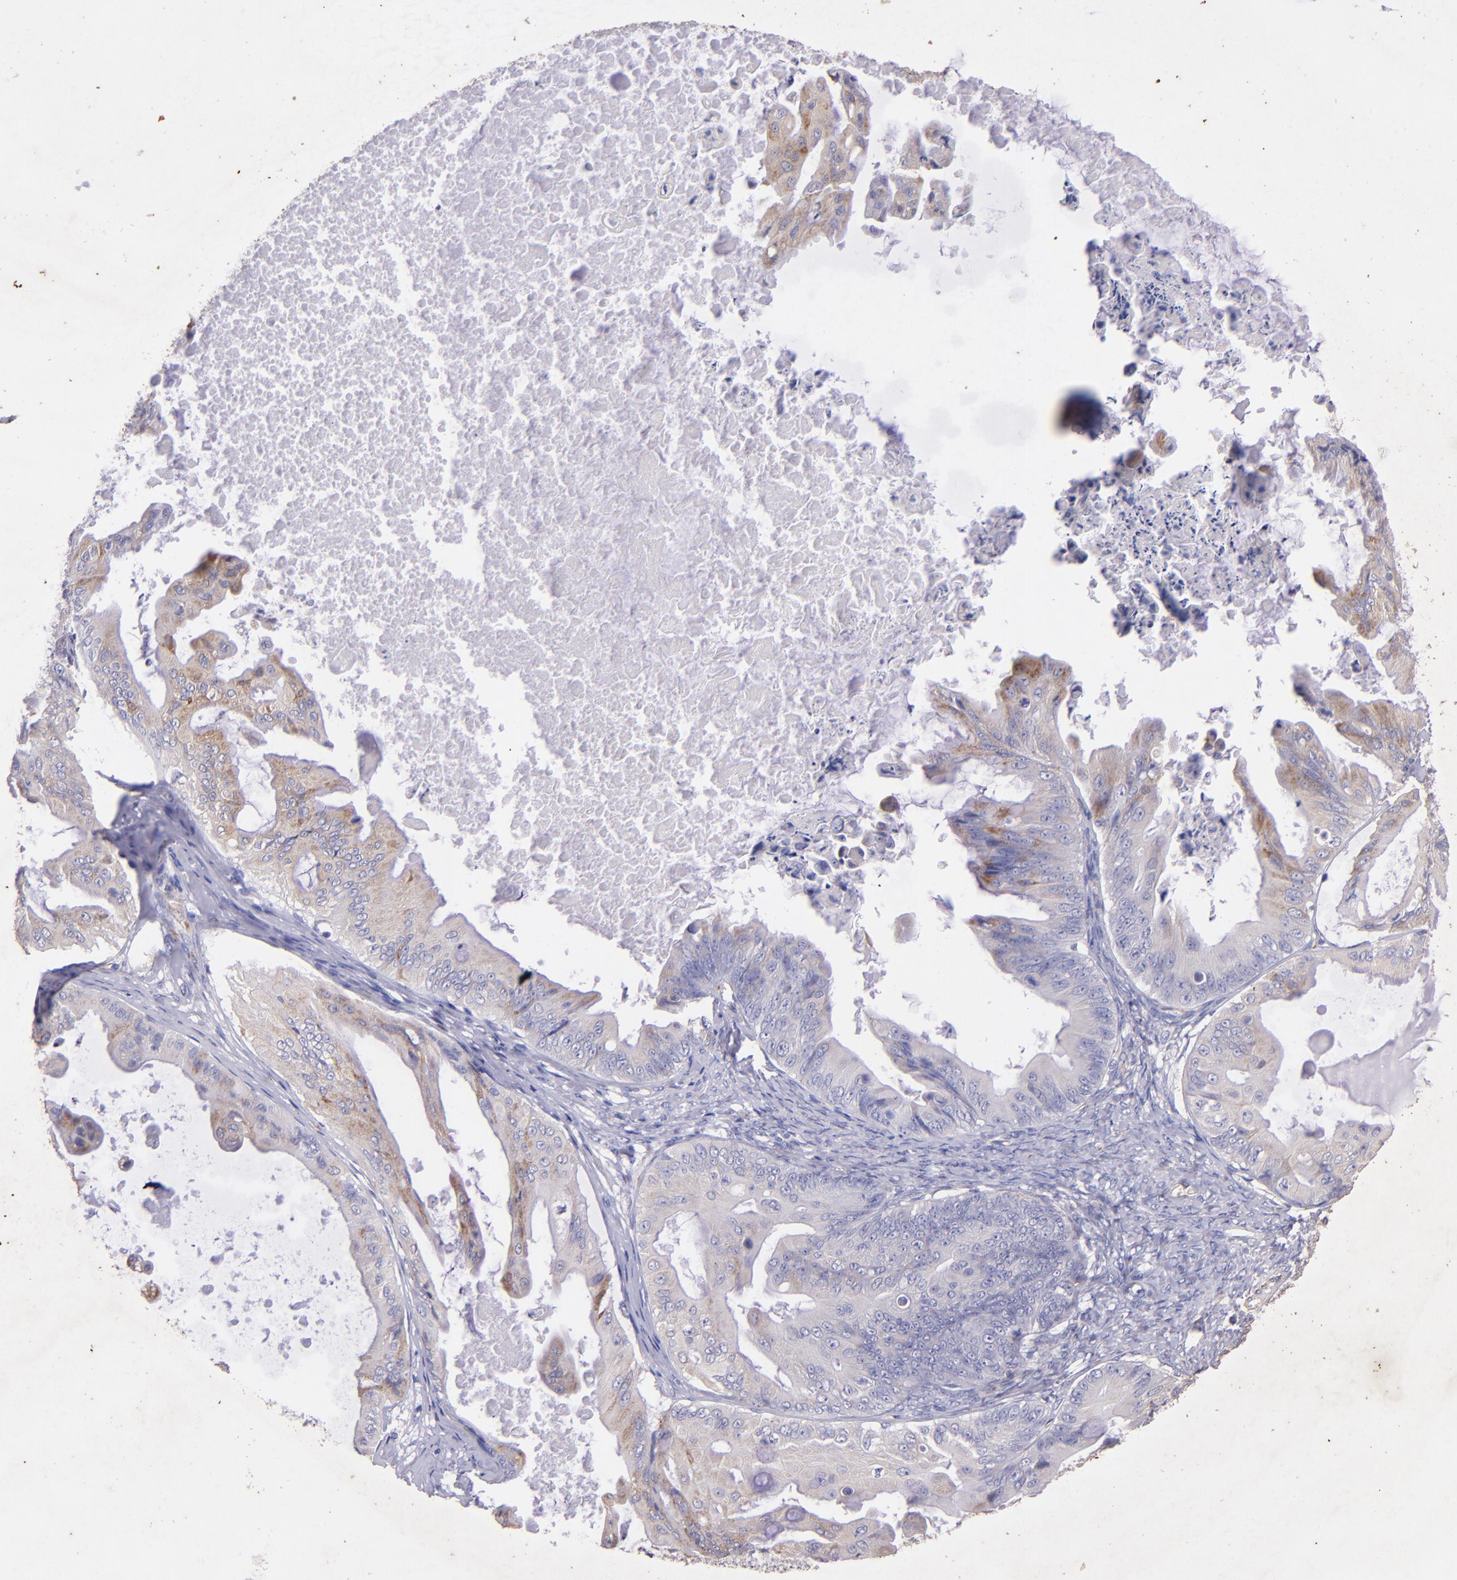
{"staining": {"intensity": "moderate", "quantity": "<25%", "location": "cytoplasmic/membranous"}, "tissue": "ovarian cancer", "cell_type": "Tumor cells", "image_type": "cancer", "snomed": [{"axis": "morphology", "description": "Cystadenocarcinoma, mucinous, NOS"}, {"axis": "topography", "description": "Ovary"}], "caption": "The image shows immunohistochemical staining of ovarian cancer. There is moderate cytoplasmic/membranous positivity is identified in about <25% of tumor cells. (DAB (3,3'-diaminobenzidine) IHC with brightfield microscopy, high magnification).", "gene": "RET", "patient": {"sex": "female", "age": 37}}